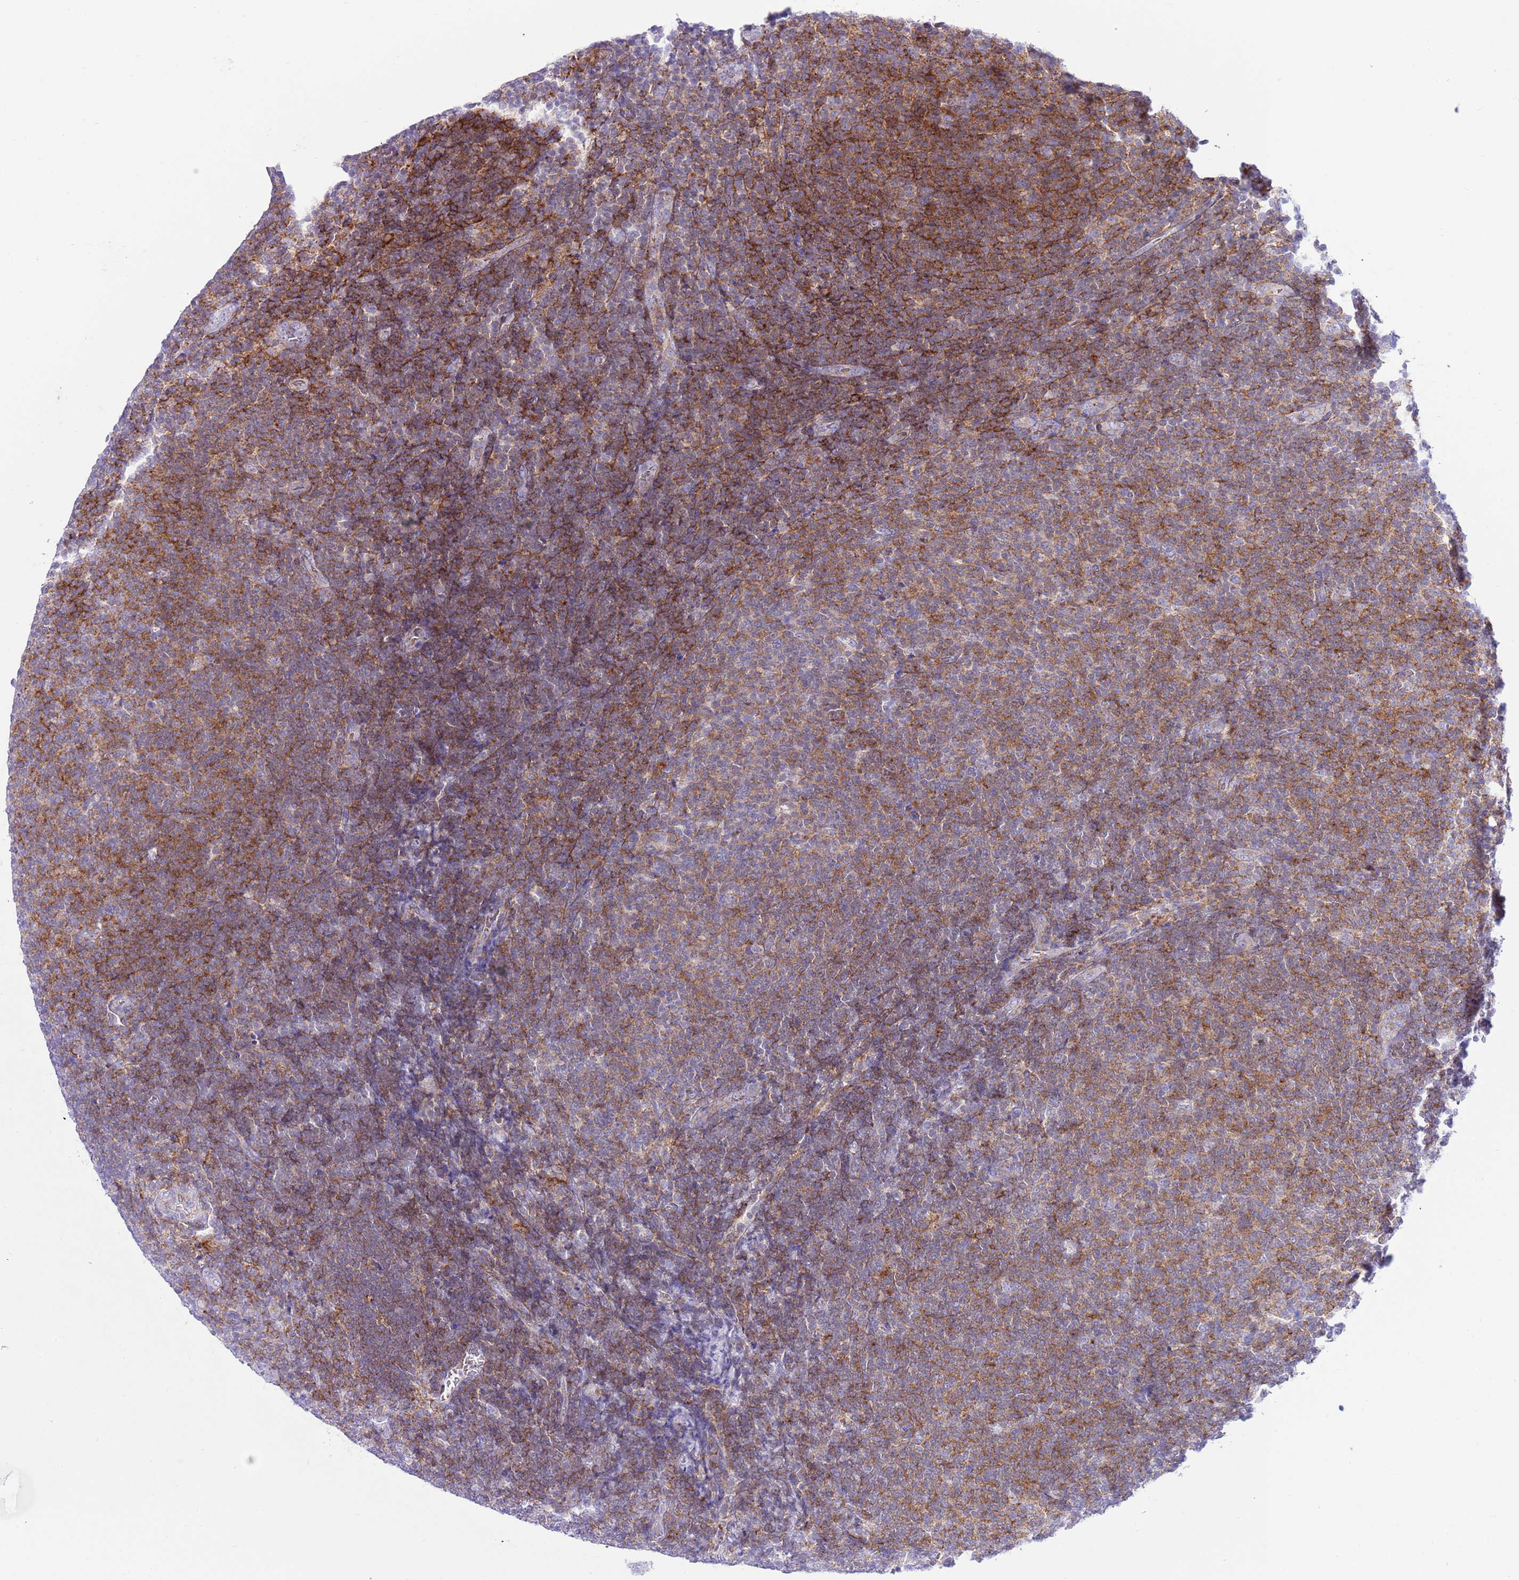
{"staining": {"intensity": "negative", "quantity": "none", "location": "none"}, "tissue": "lymphoma", "cell_type": "Tumor cells", "image_type": "cancer", "snomed": [{"axis": "morphology", "description": "Malignant lymphoma, non-Hodgkin's type, Low grade"}, {"axis": "topography", "description": "Lymph node"}], "caption": "Immunohistochemistry (IHC) photomicrograph of human lymphoma stained for a protein (brown), which exhibits no staining in tumor cells. (Brightfield microscopy of DAB (3,3'-diaminobenzidine) immunohistochemistry at high magnification).", "gene": "ALDH3A1", "patient": {"sex": "male", "age": 66}}